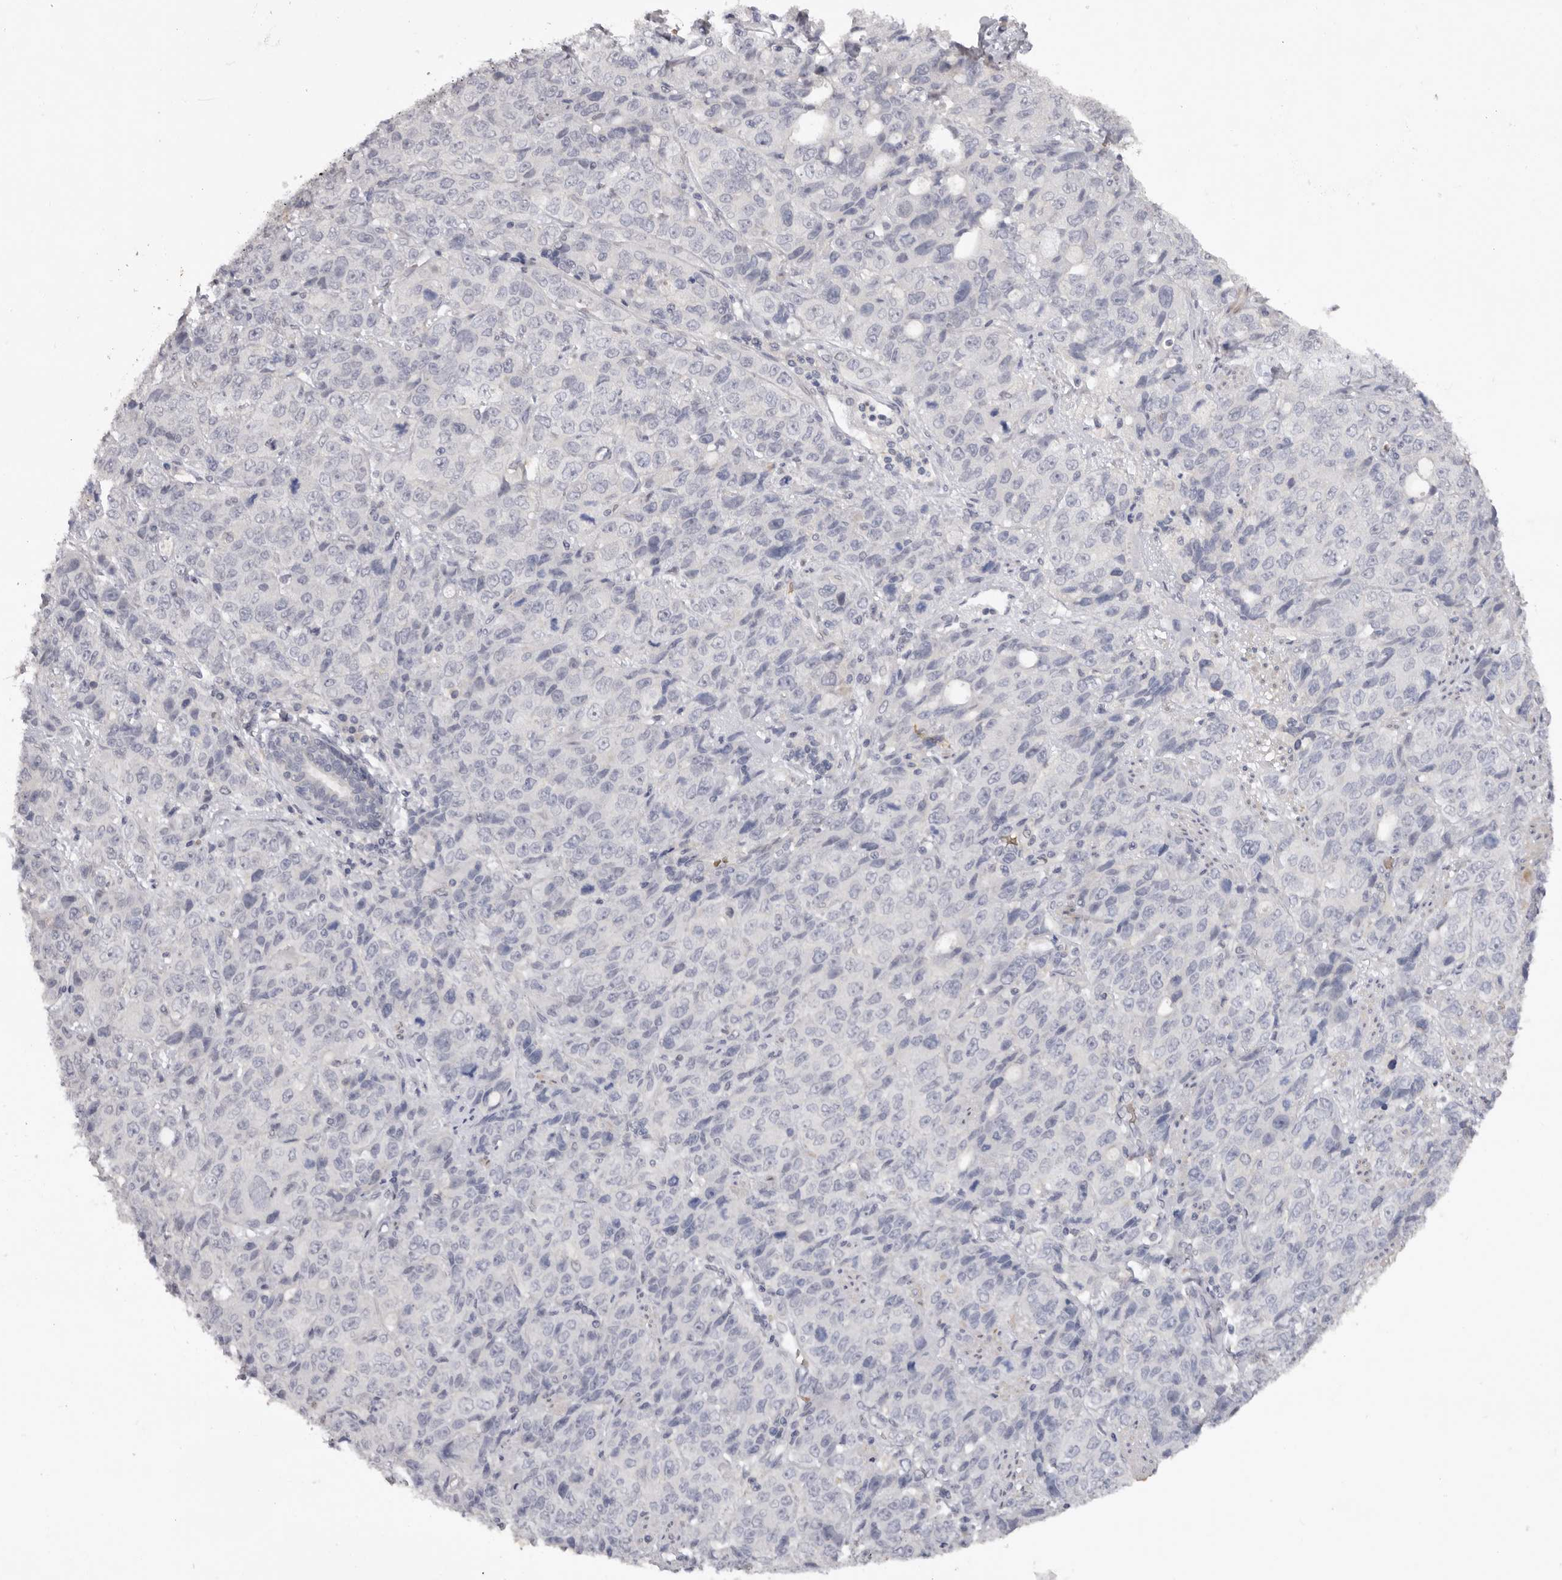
{"staining": {"intensity": "negative", "quantity": "none", "location": "none"}, "tissue": "stomach cancer", "cell_type": "Tumor cells", "image_type": "cancer", "snomed": [{"axis": "morphology", "description": "Adenocarcinoma, NOS"}, {"axis": "topography", "description": "Stomach"}], "caption": "The immunohistochemistry (IHC) photomicrograph has no significant positivity in tumor cells of stomach cancer tissue. (DAB immunohistochemistry (IHC) with hematoxylin counter stain).", "gene": "TNR", "patient": {"sex": "male", "age": 48}}